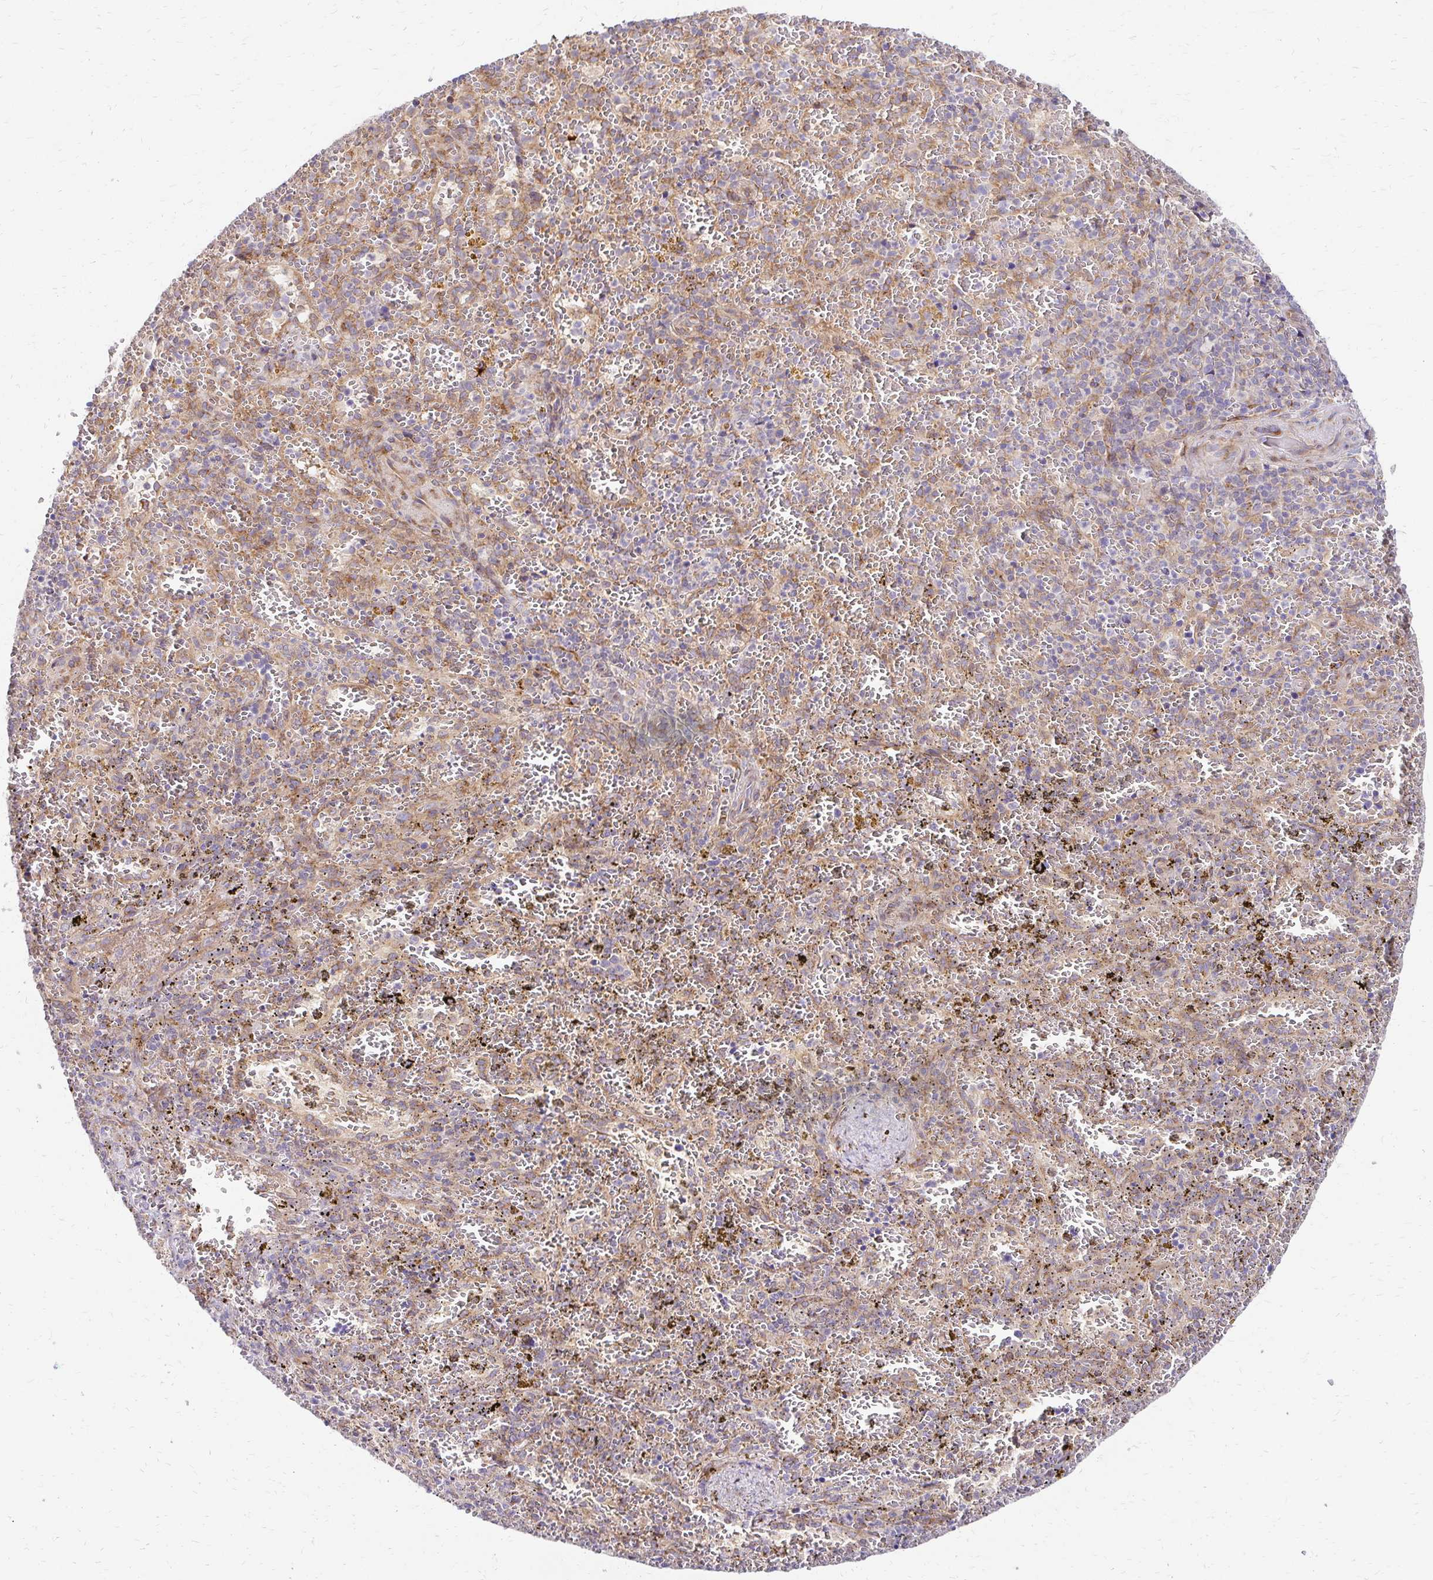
{"staining": {"intensity": "weak", "quantity": "<25%", "location": "cytoplasmic/membranous"}, "tissue": "spleen", "cell_type": "Cells in red pulp", "image_type": "normal", "snomed": [{"axis": "morphology", "description": "Normal tissue, NOS"}, {"axis": "topography", "description": "Spleen"}], "caption": "Protein analysis of unremarkable spleen displays no significant staining in cells in red pulp. Nuclei are stained in blue.", "gene": "IDUA", "patient": {"sex": "female", "age": 50}}